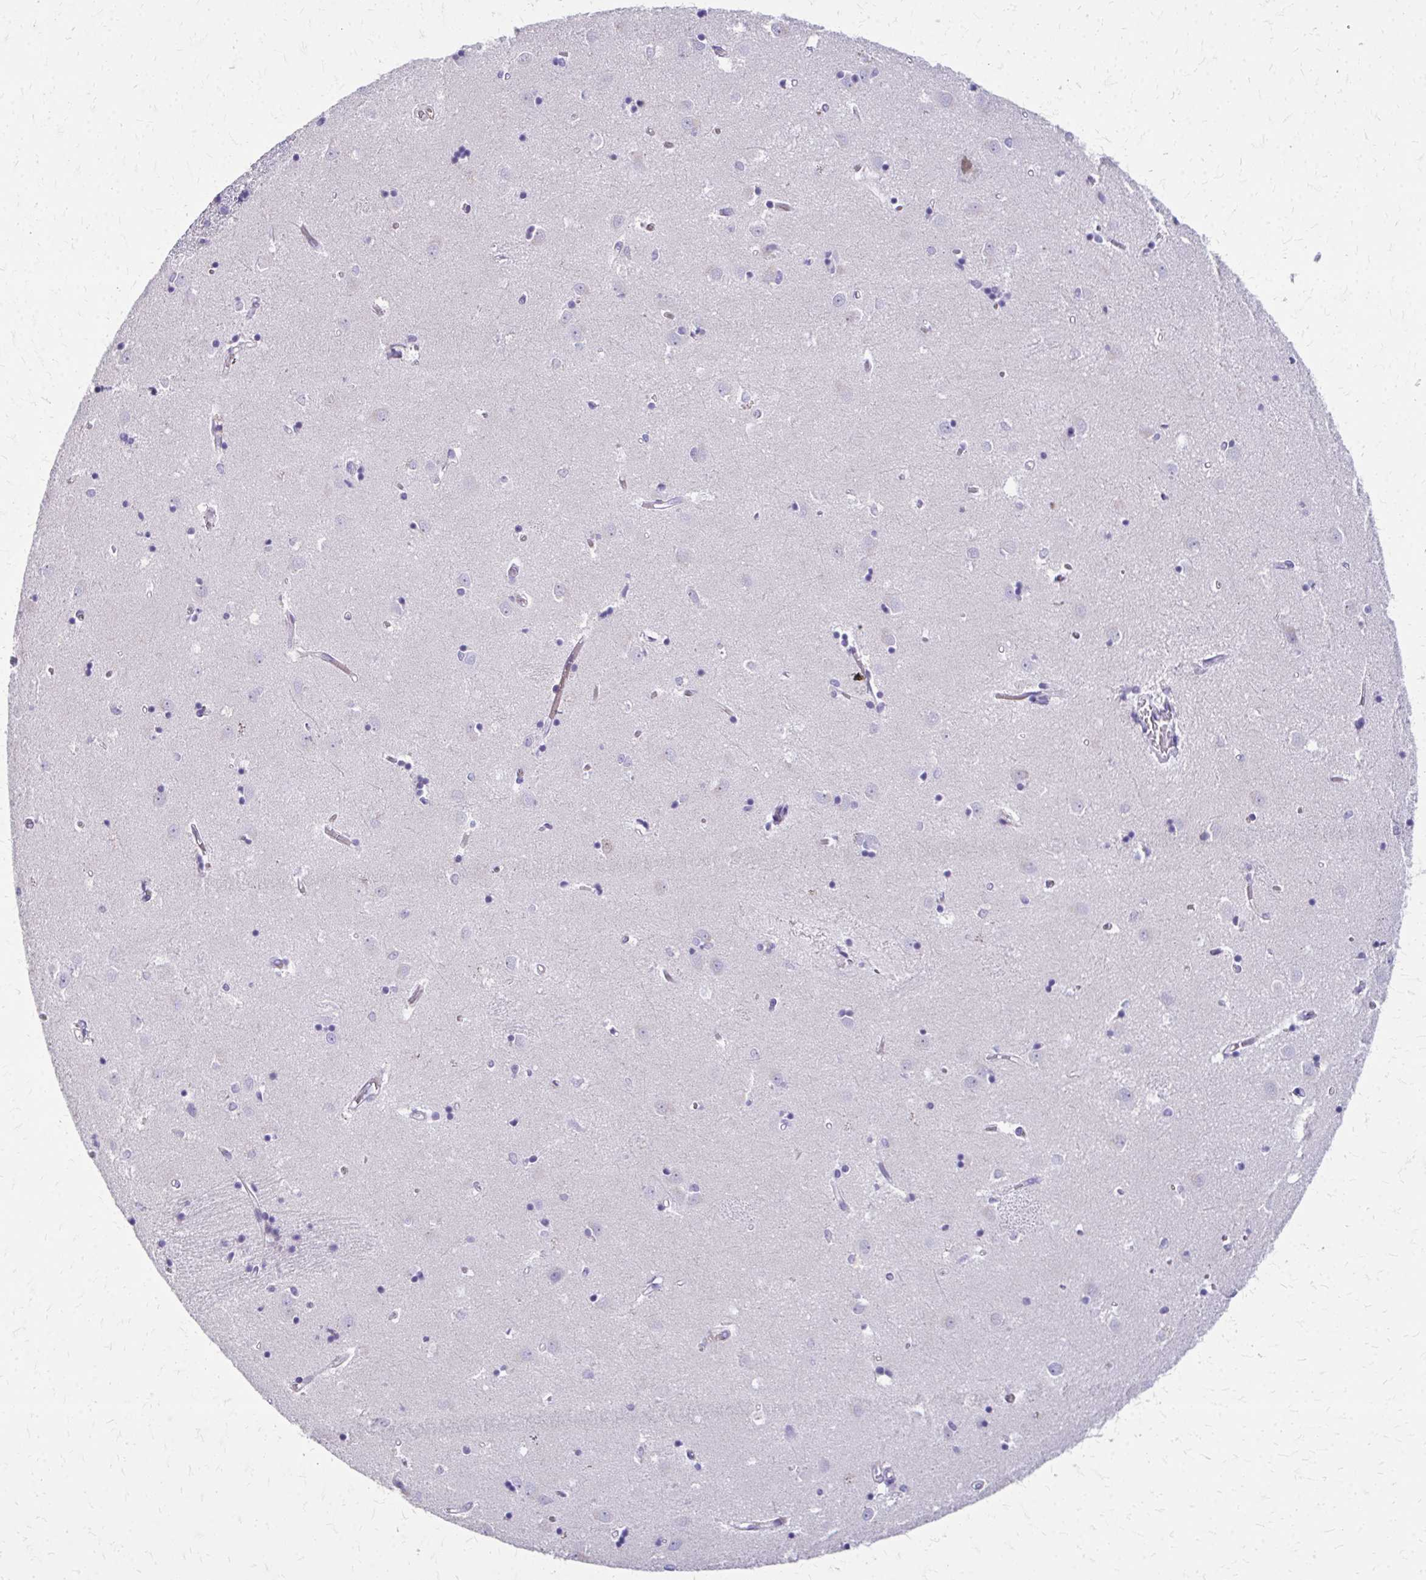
{"staining": {"intensity": "negative", "quantity": "none", "location": "none"}, "tissue": "caudate", "cell_type": "Glial cells", "image_type": "normal", "snomed": [{"axis": "morphology", "description": "Normal tissue, NOS"}, {"axis": "topography", "description": "Lateral ventricle wall"}], "caption": "An immunohistochemistry photomicrograph of unremarkable caudate is shown. There is no staining in glial cells of caudate.", "gene": "TRIM6", "patient": {"sex": "male", "age": 54}}